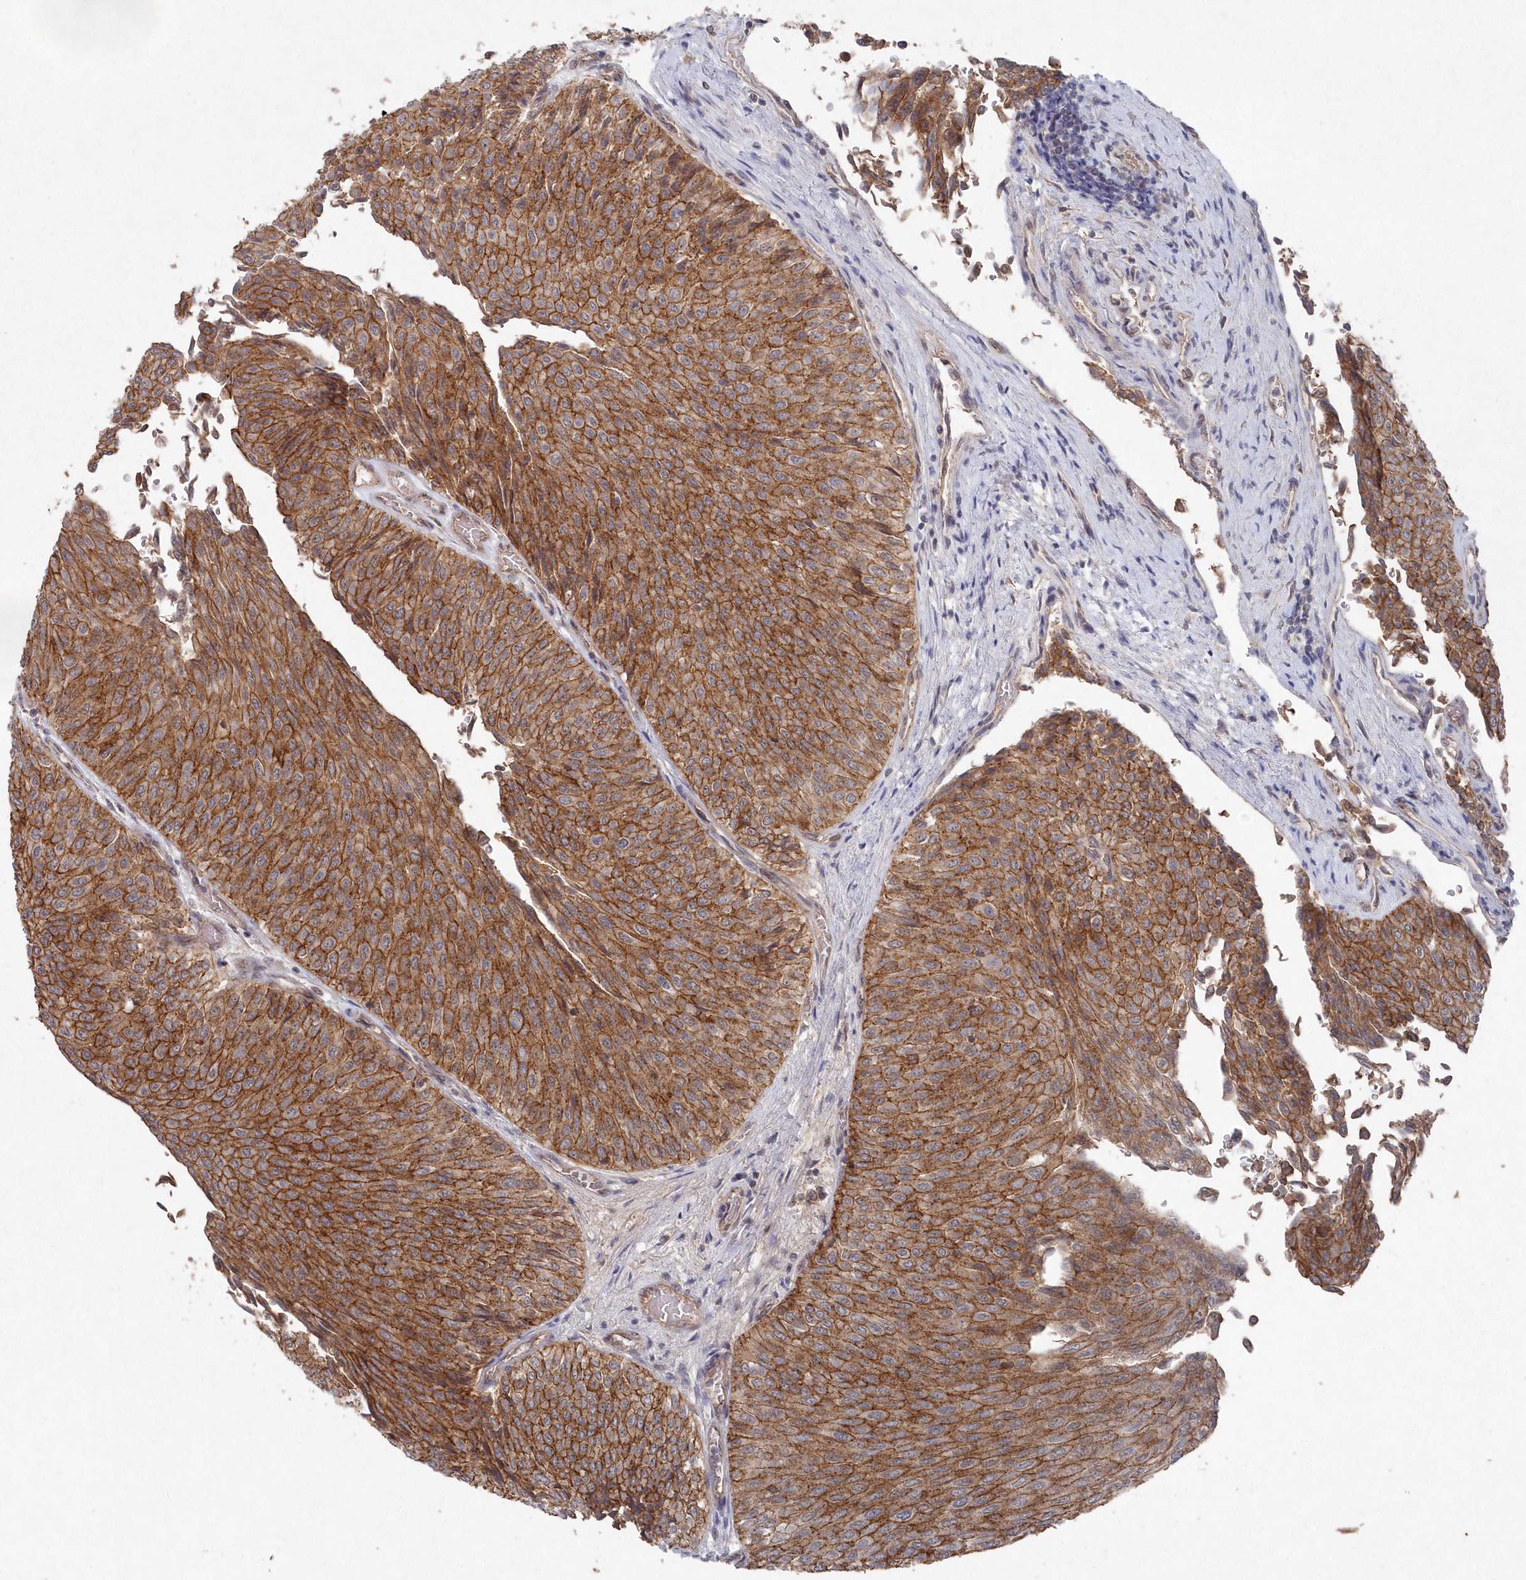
{"staining": {"intensity": "strong", "quantity": ">75%", "location": "cytoplasmic/membranous"}, "tissue": "urothelial cancer", "cell_type": "Tumor cells", "image_type": "cancer", "snomed": [{"axis": "morphology", "description": "Urothelial carcinoma, Low grade"}, {"axis": "topography", "description": "Urinary bladder"}], "caption": "Human urothelial carcinoma (low-grade) stained with a protein marker reveals strong staining in tumor cells.", "gene": "VSIG2", "patient": {"sex": "male", "age": 78}}